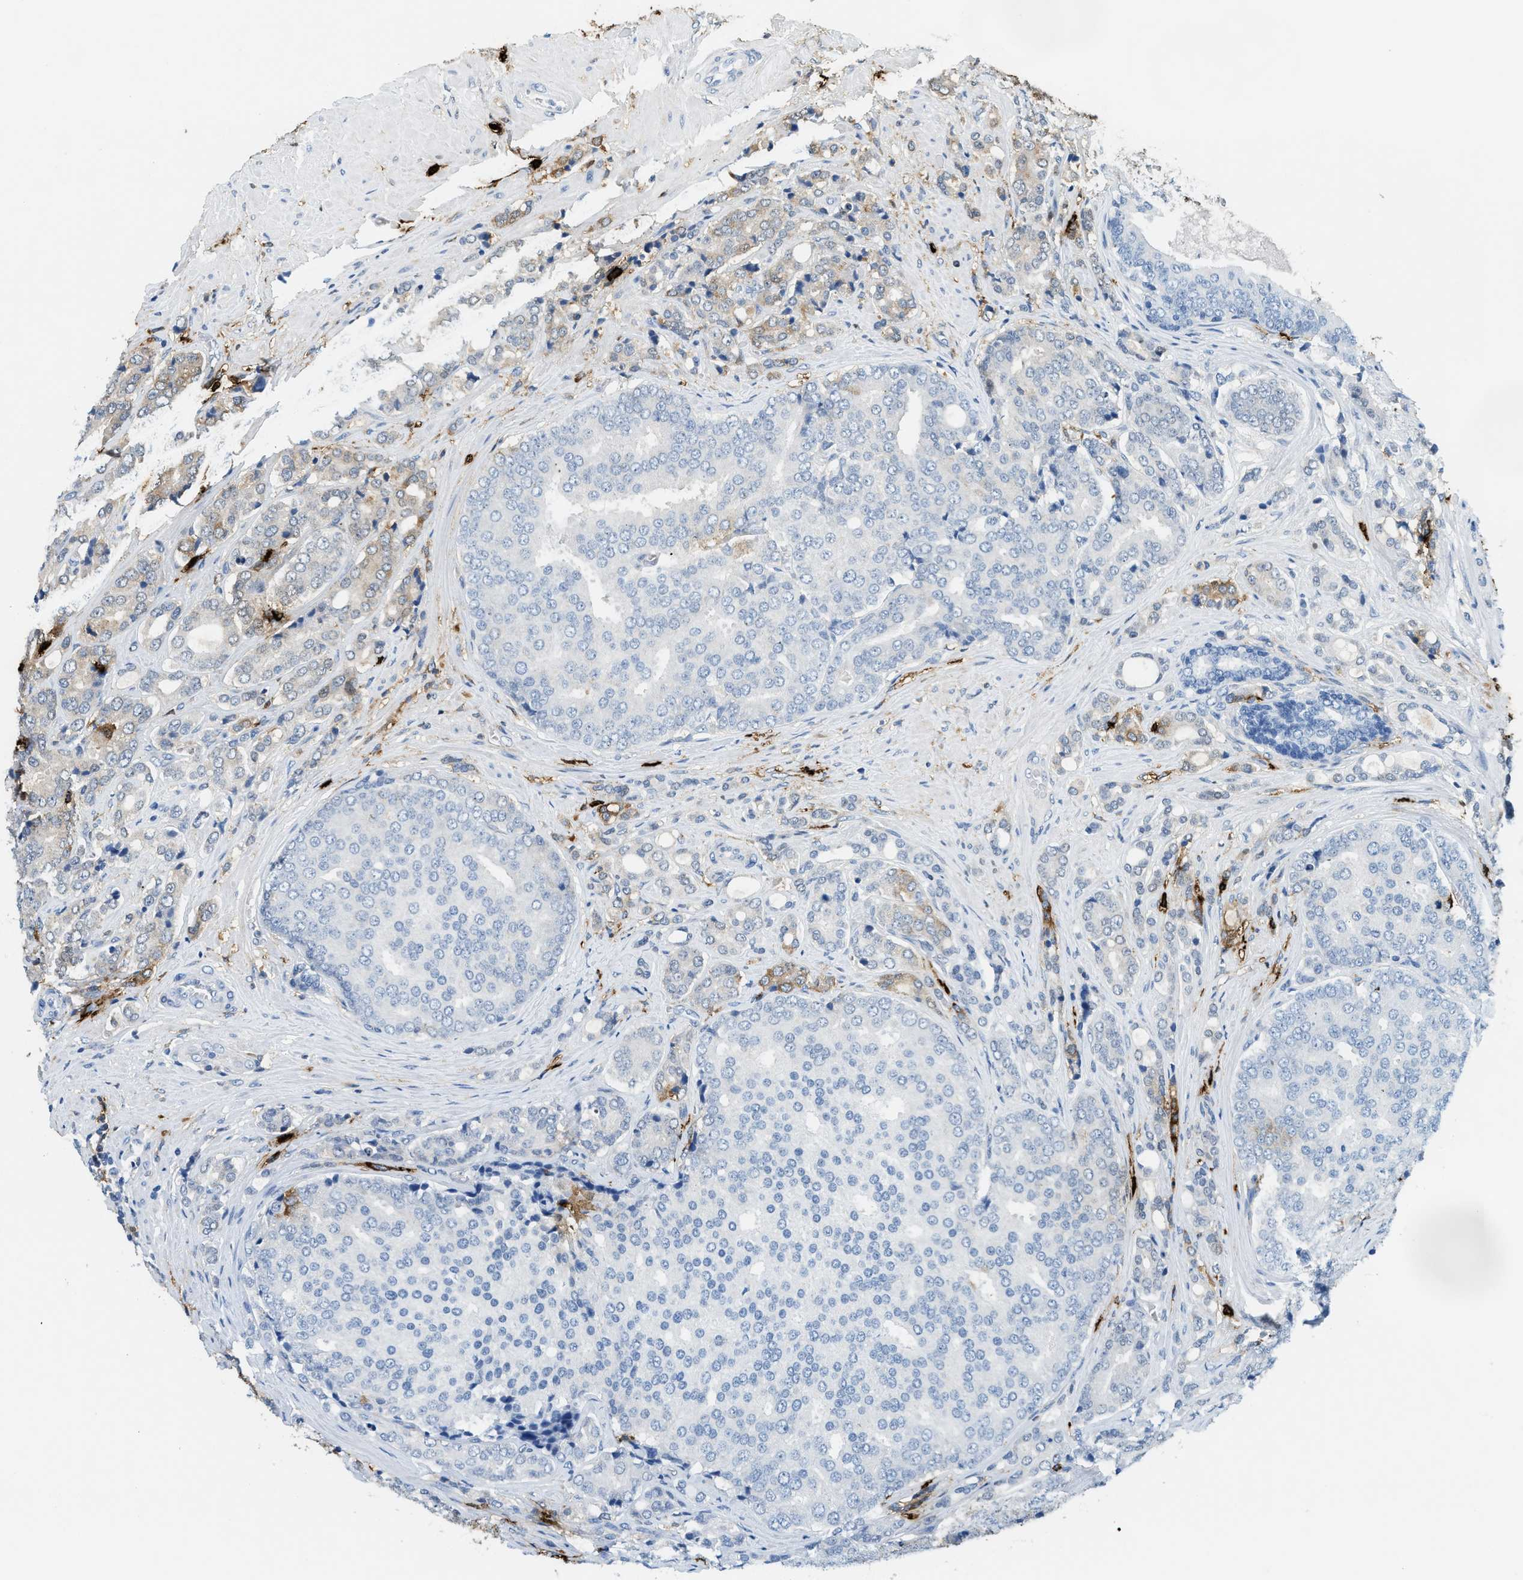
{"staining": {"intensity": "weak", "quantity": "<25%", "location": "cytoplasmic/membranous"}, "tissue": "prostate cancer", "cell_type": "Tumor cells", "image_type": "cancer", "snomed": [{"axis": "morphology", "description": "Adenocarcinoma, High grade"}, {"axis": "topography", "description": "Prostate"}], "caption": "Prostate adenocarcinoma (high-grade) was stained to show a protein in brown. There is no significant positivity in tumor cells. The staining is performed using DAB brown chromogen with nuclei counter-stained in using hematoxylin.", "gene": "TPSAB1", "patient": {"sex": "male", "age": 50}}